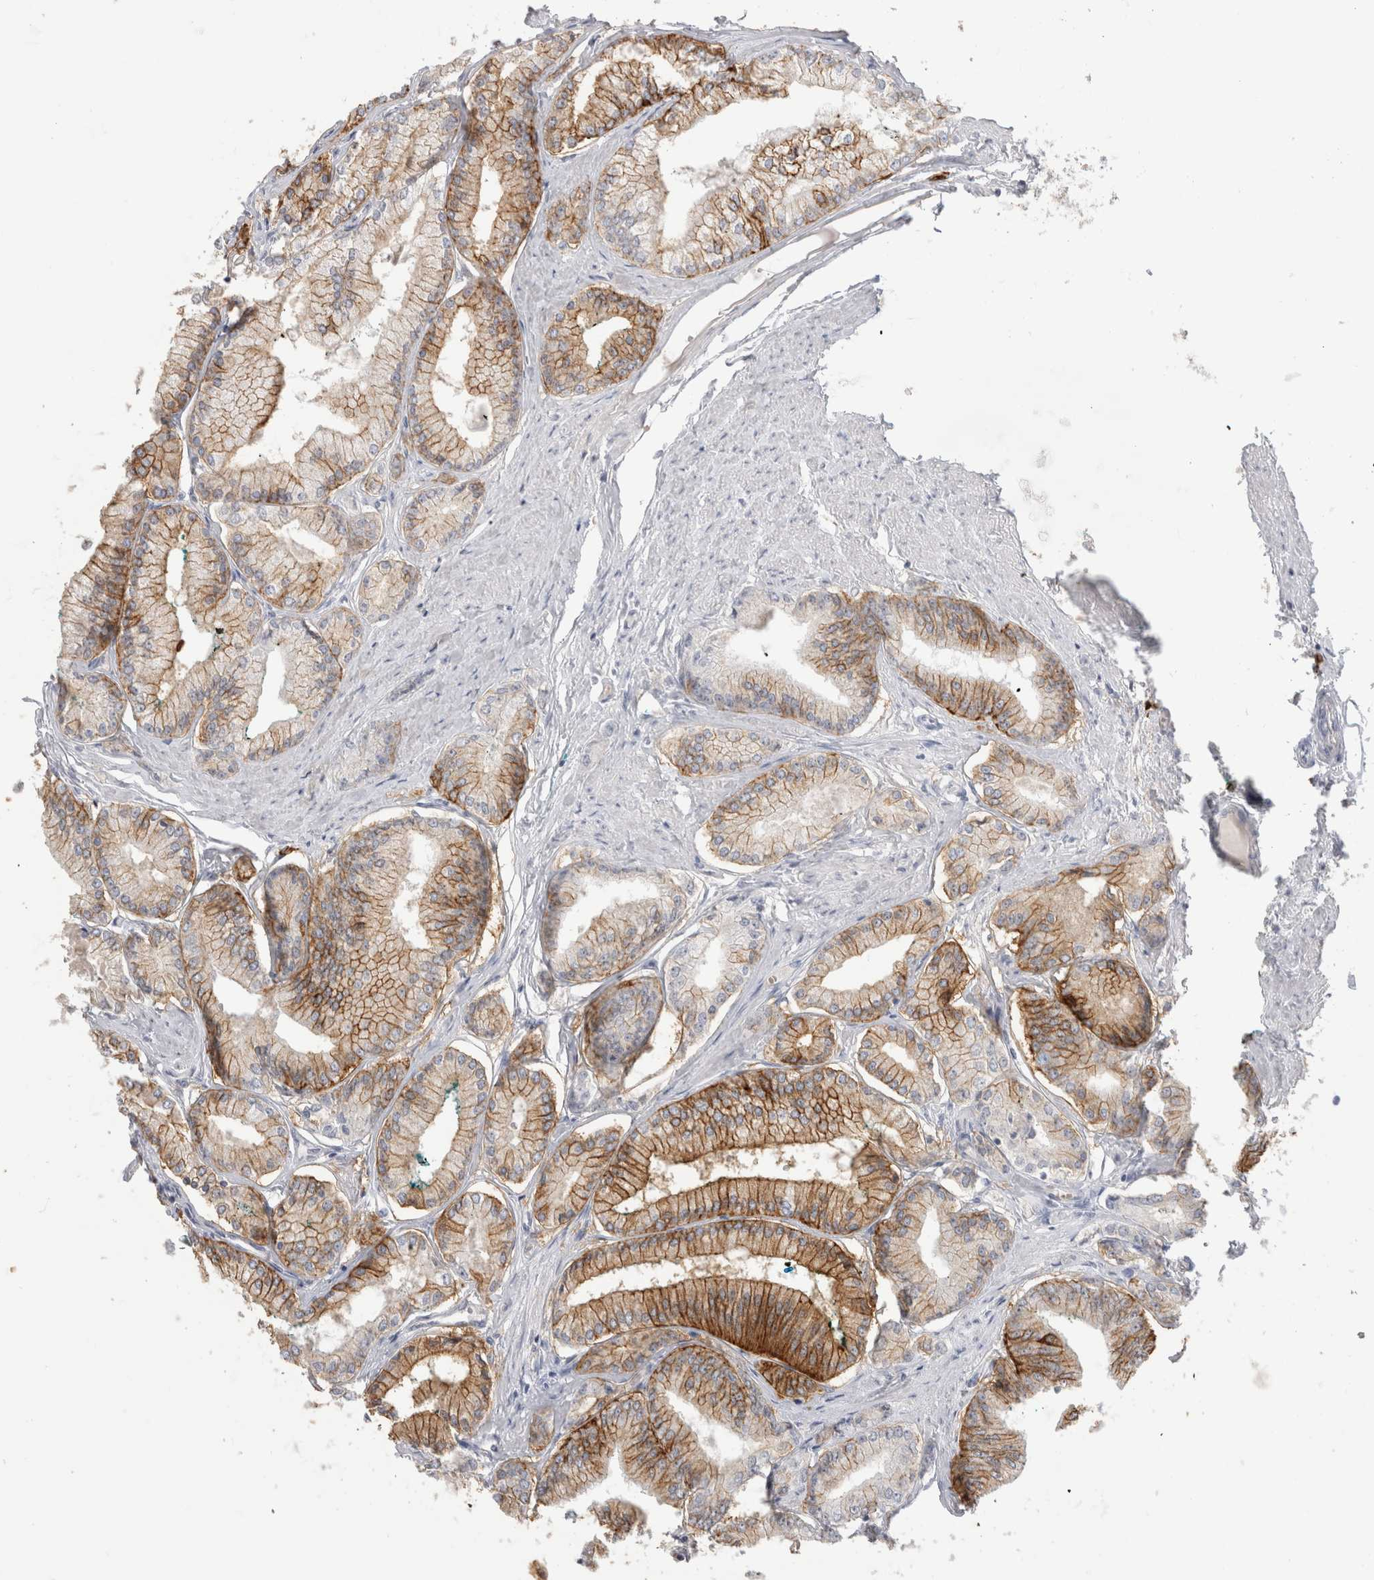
{"staining": {"intensity": "moderate", "quantity": ">75%", "location": "cytoplasmic/membranous"}, "tissue": "prostate cancer", "cell_type": "Tumor cells", "image_type": "cancer", "snomed": [{"axis": "morphology", "description": "Adenocarcinoma, Low grade"}, {"axis": "topography", "description": "Prostate"}], "caption": "Prostate cancer (low-grade adenocarcinoma) stained with a protein marker reveals moderate staining in tumor cells.", "gene": "CD38", "patient": {"sex": "male", "age": 52}}